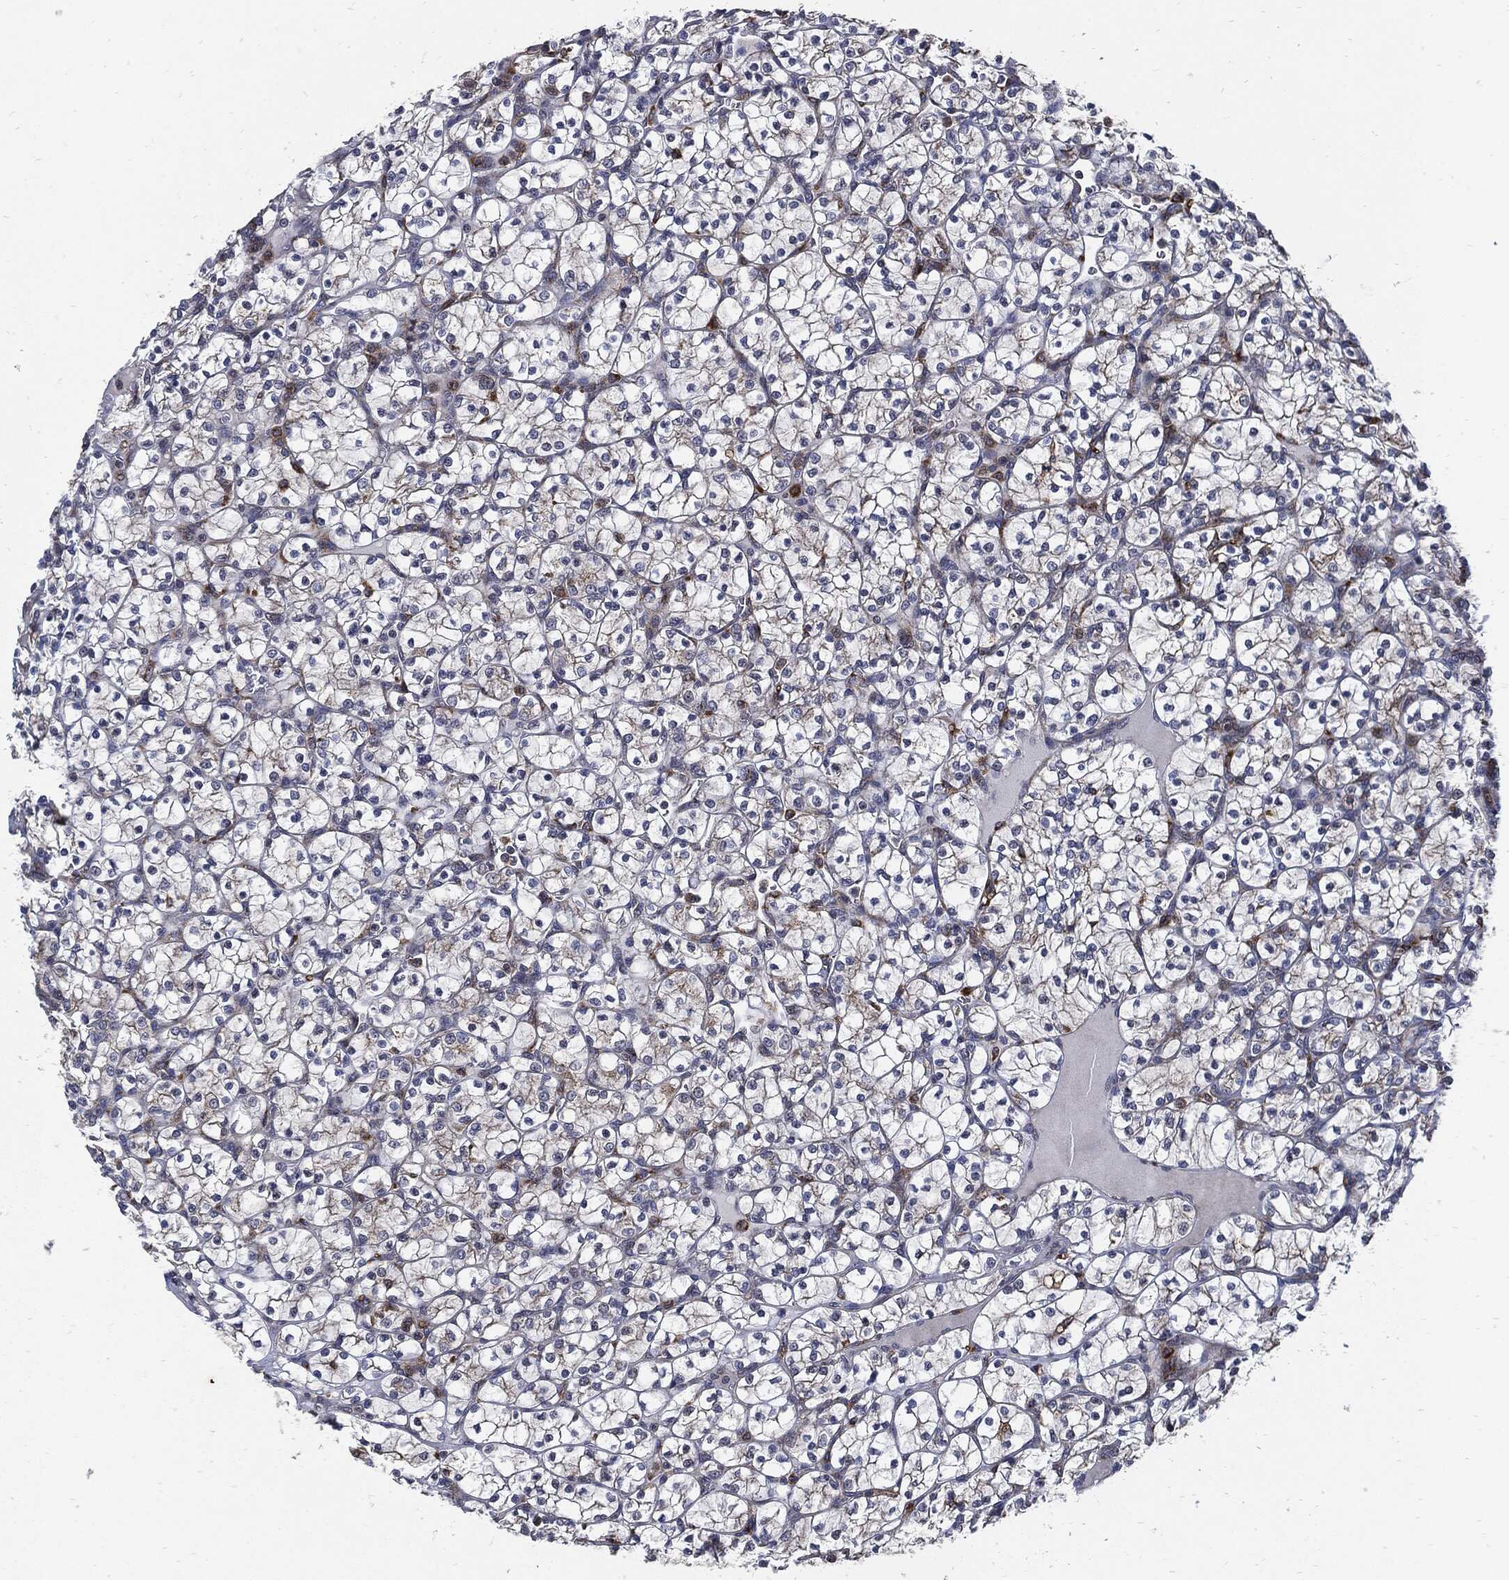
{"staining": {"intensity": "weak", "quantity": "<25%", "location": "cytoplasmic/membranous"}, "tissue": "renal cancer", "cell_type": "Tumor cells", "image_type": "cancer", "snomed": [{"axis": "morphology", "description": "Adenocarcinoma, NOS"}, {"axis": "topography", "description": "Kidney"}], "caption": "The micrograph reveals no significant staining in tumor cells of renal cancer (adenocarcinoma). (DAB (3,3'-diaminobenzidine) IHC, high magnification).", "gene": "SLC31A2", "patient": {"sex": "female", "age": 89}}